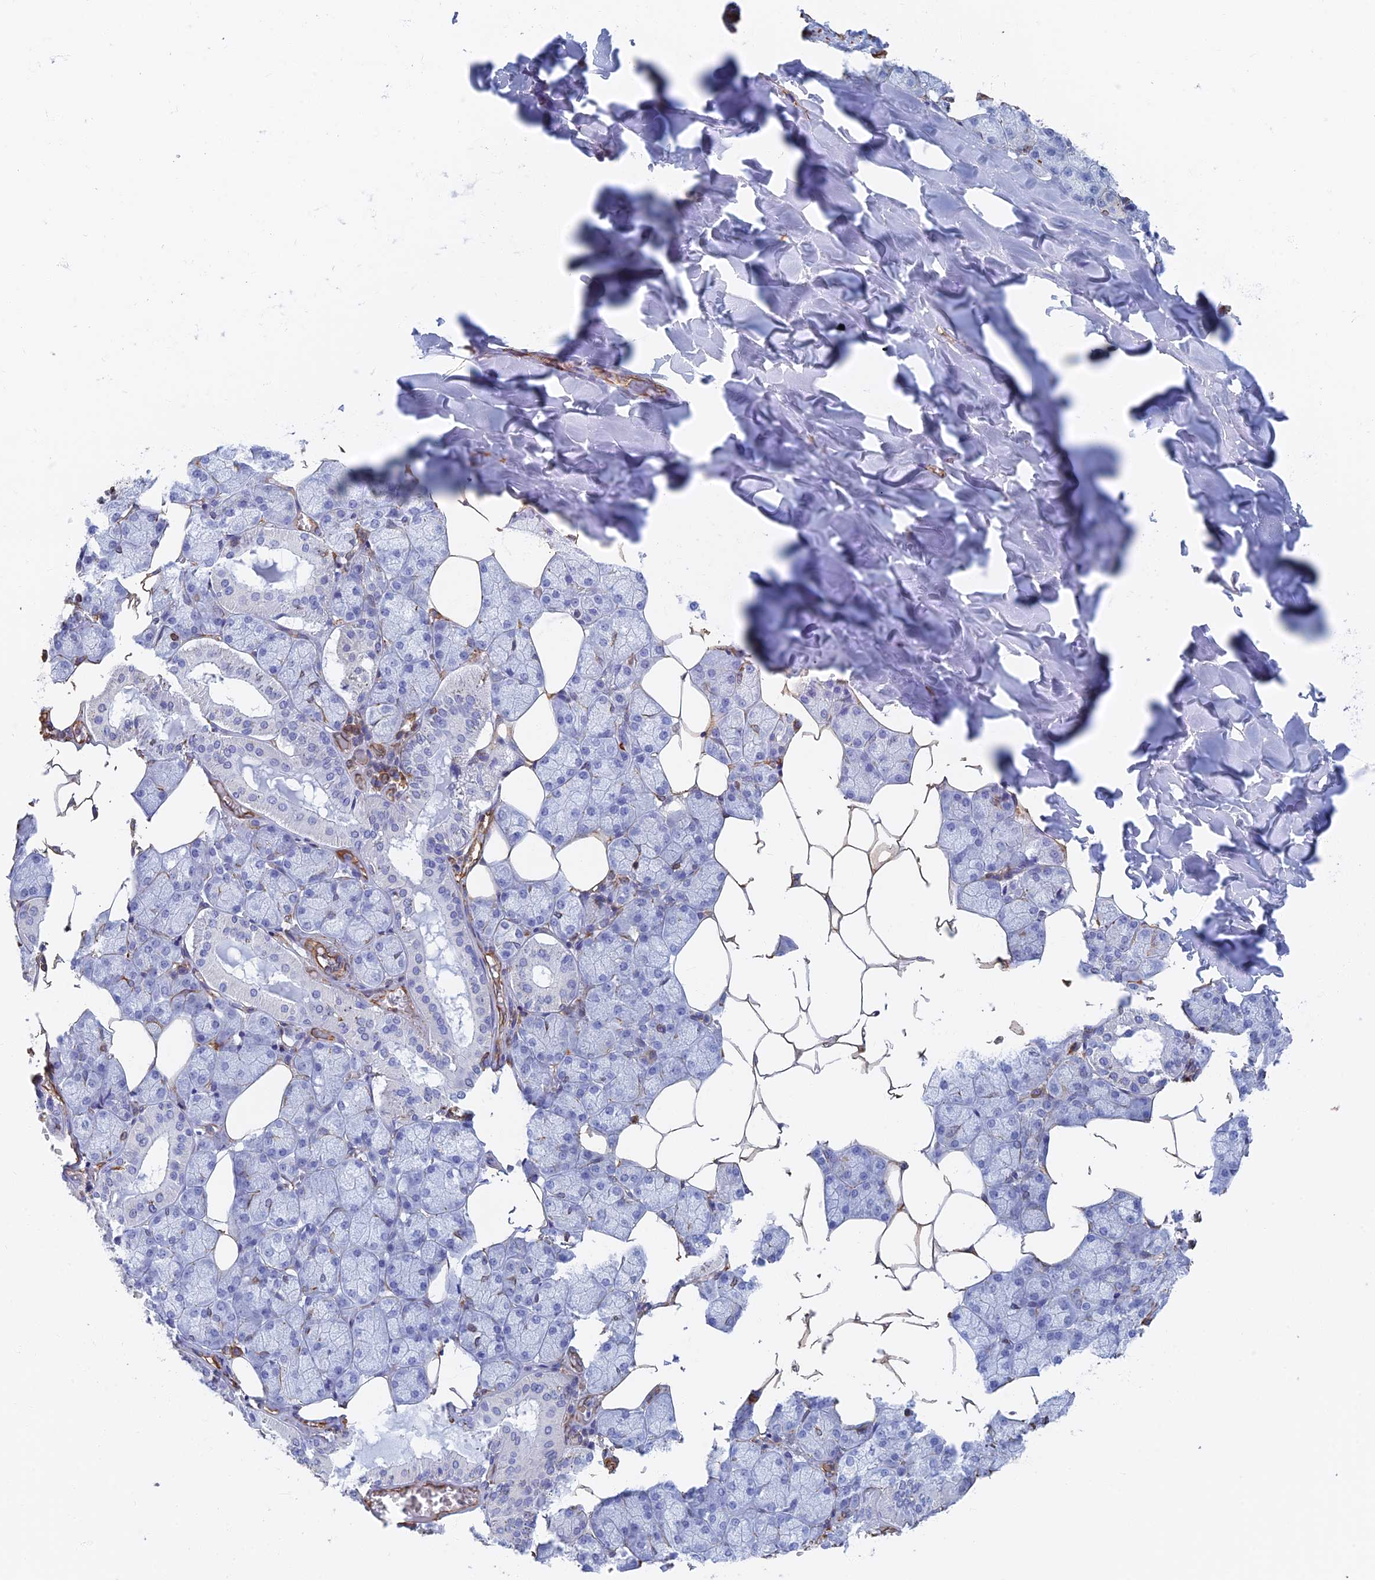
{"staining": {"intensity": "negative", "quantity": "none", "location": "none"}, "tissue": "salivary gland", "cell_type": "Glandular cells", "image_type": "normal", "snomed": [{"axis": "morphology", "description": "Normal tissue, NOS"}, {"axis": "topography", "description": "Salivary gland"}], "caption": "High magnification brightfield microscopy of normal salivary gland stained with DAB (brown) and counterstained with hematoxylin (blue): glandular cells show no significant expression. Nuclei are stained in blue.", "gene": "RMC1", "patient": {"sex": "male", "age": 62}}